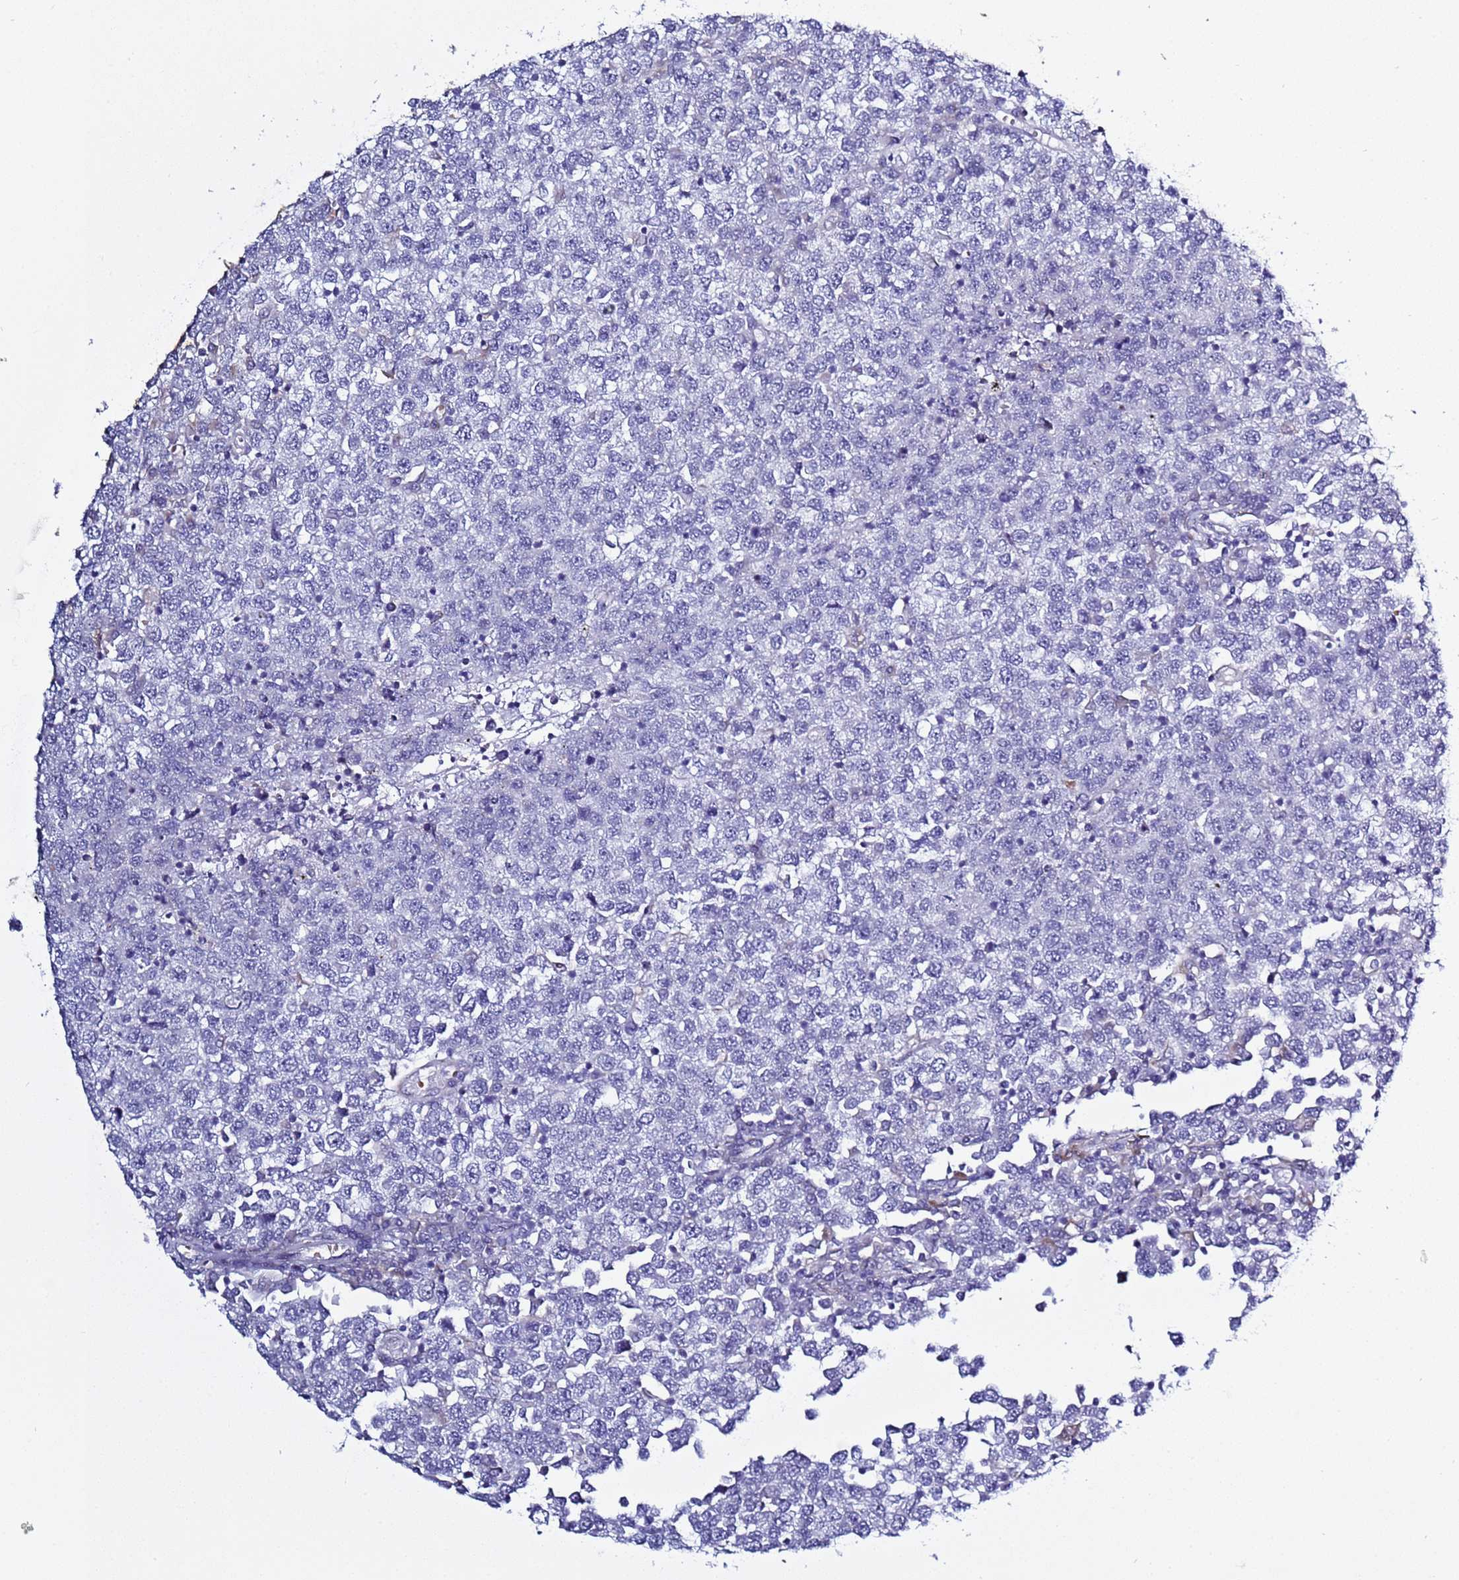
{"staining": {"intensity": "negative", "quantity": "none", "location": "none"}, "tissue": "testis cancer", "cell_type": "Tumor cells", "image_type": "cancer", "snomed": [{"axis": "morphology", "description": "Seminoma, NOS"}, {"axis": "topography", "description": "Testis"}], "caption": "Tumor cells are negative for protein expression in human testis cancer (seminoma). (Brightfield microscopy of DAB (3,3'-diaminobenzidine) IHC at high magnification).", "gene": "ABHD17B", "patient": {"sex": "male", "age": 65}}